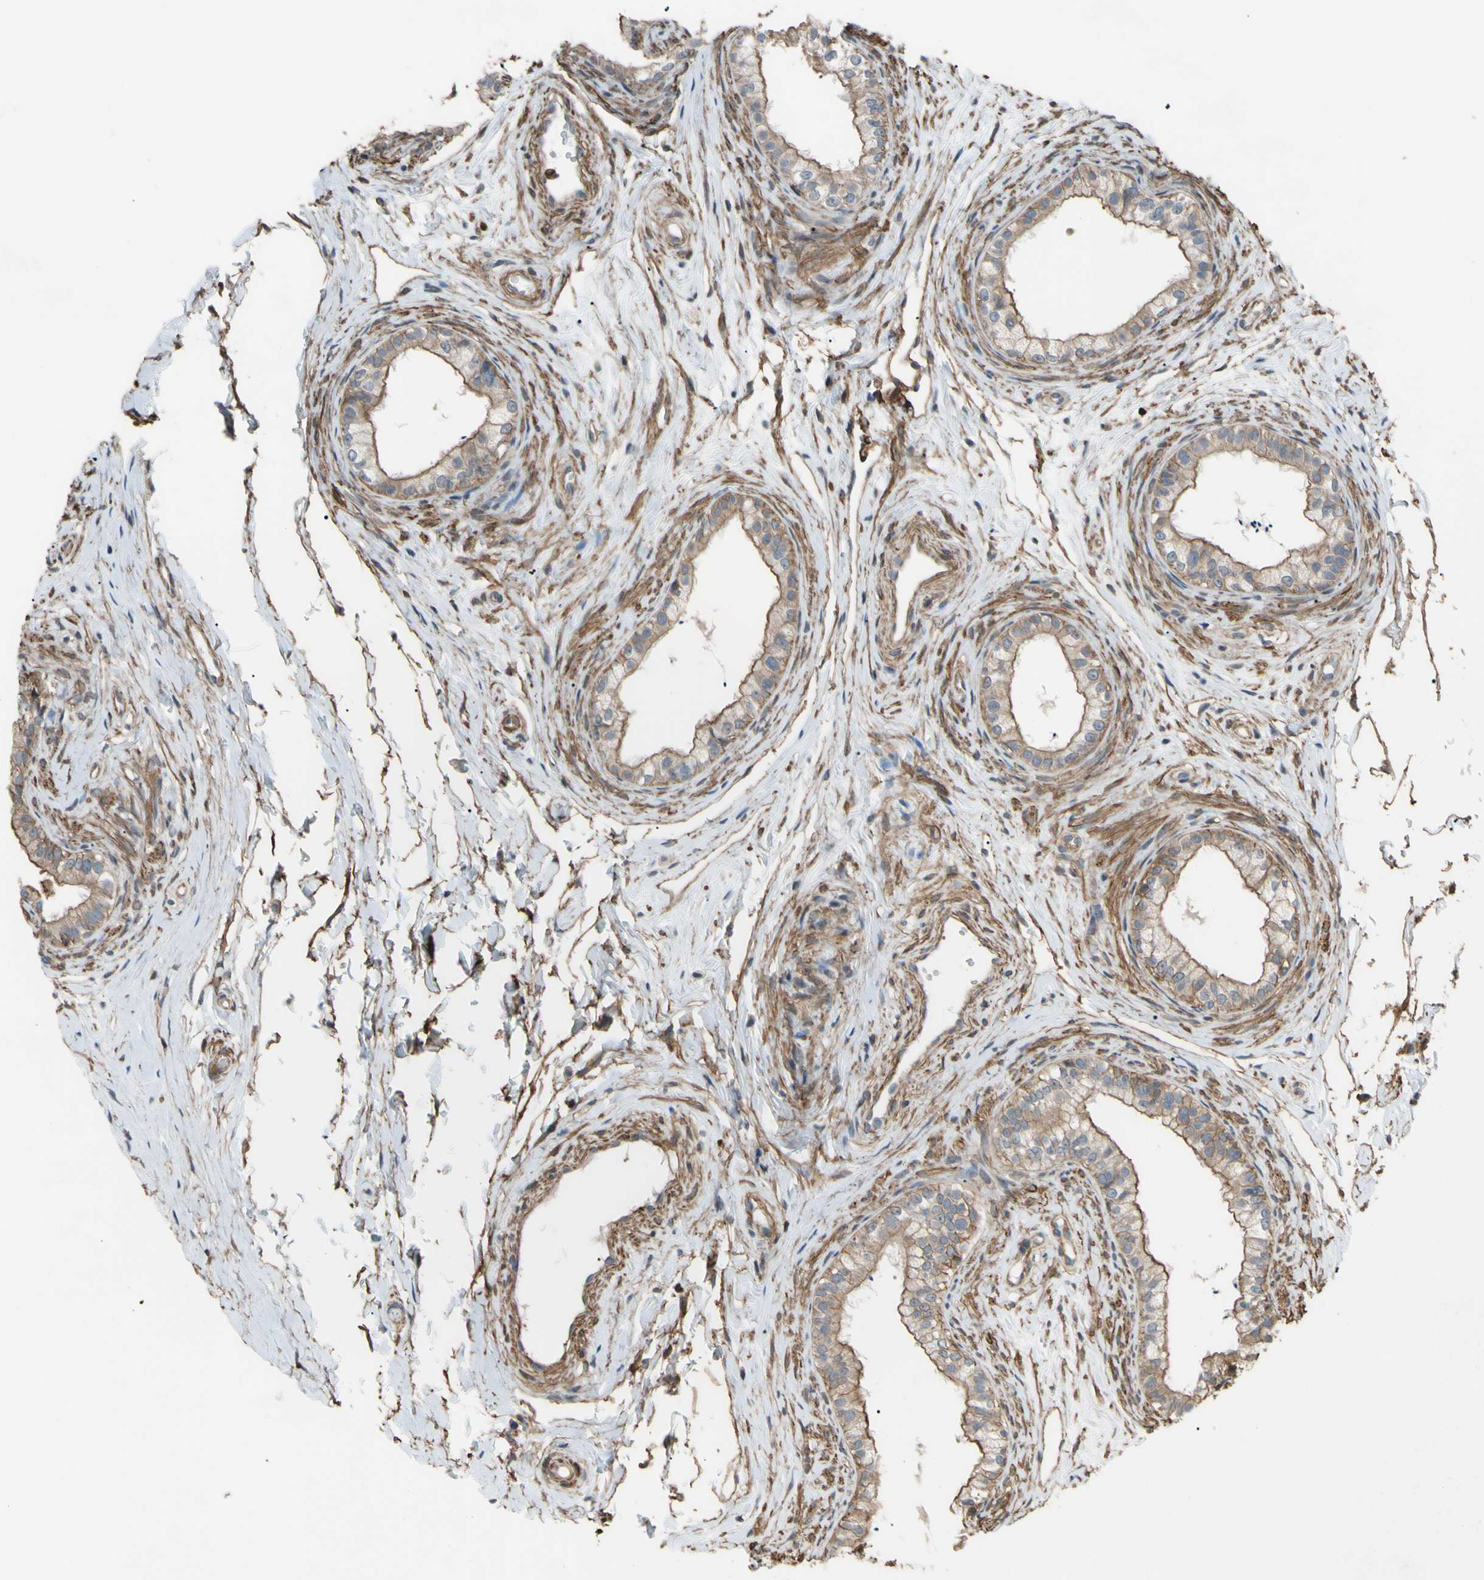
{"staining": {"intensity": "moderate", "quantity": ">75%", "location": "cytoplasmic/membranous"}, "tissue": "epididymis", "cell_type": "Glandular cells", "image_type": "normal", "snomed": [{"axis": "morphology", "description": "Normal tissue, NOS"}, {"axis": "topography", "description": "Epididymis"}], "caption": "Protein analysis of unremarkable epididymis shows moderate cytoplasmic/membranous staining in approximately >75% of glandular cells. (Stains: DAB (3,3'-diaminobenzidine) in brown, nuclei in blue, Microscopy: brightfield microscopy at high magnification).", "gene": "ADD3", "patient": {"sex": "male", "age": 56}}